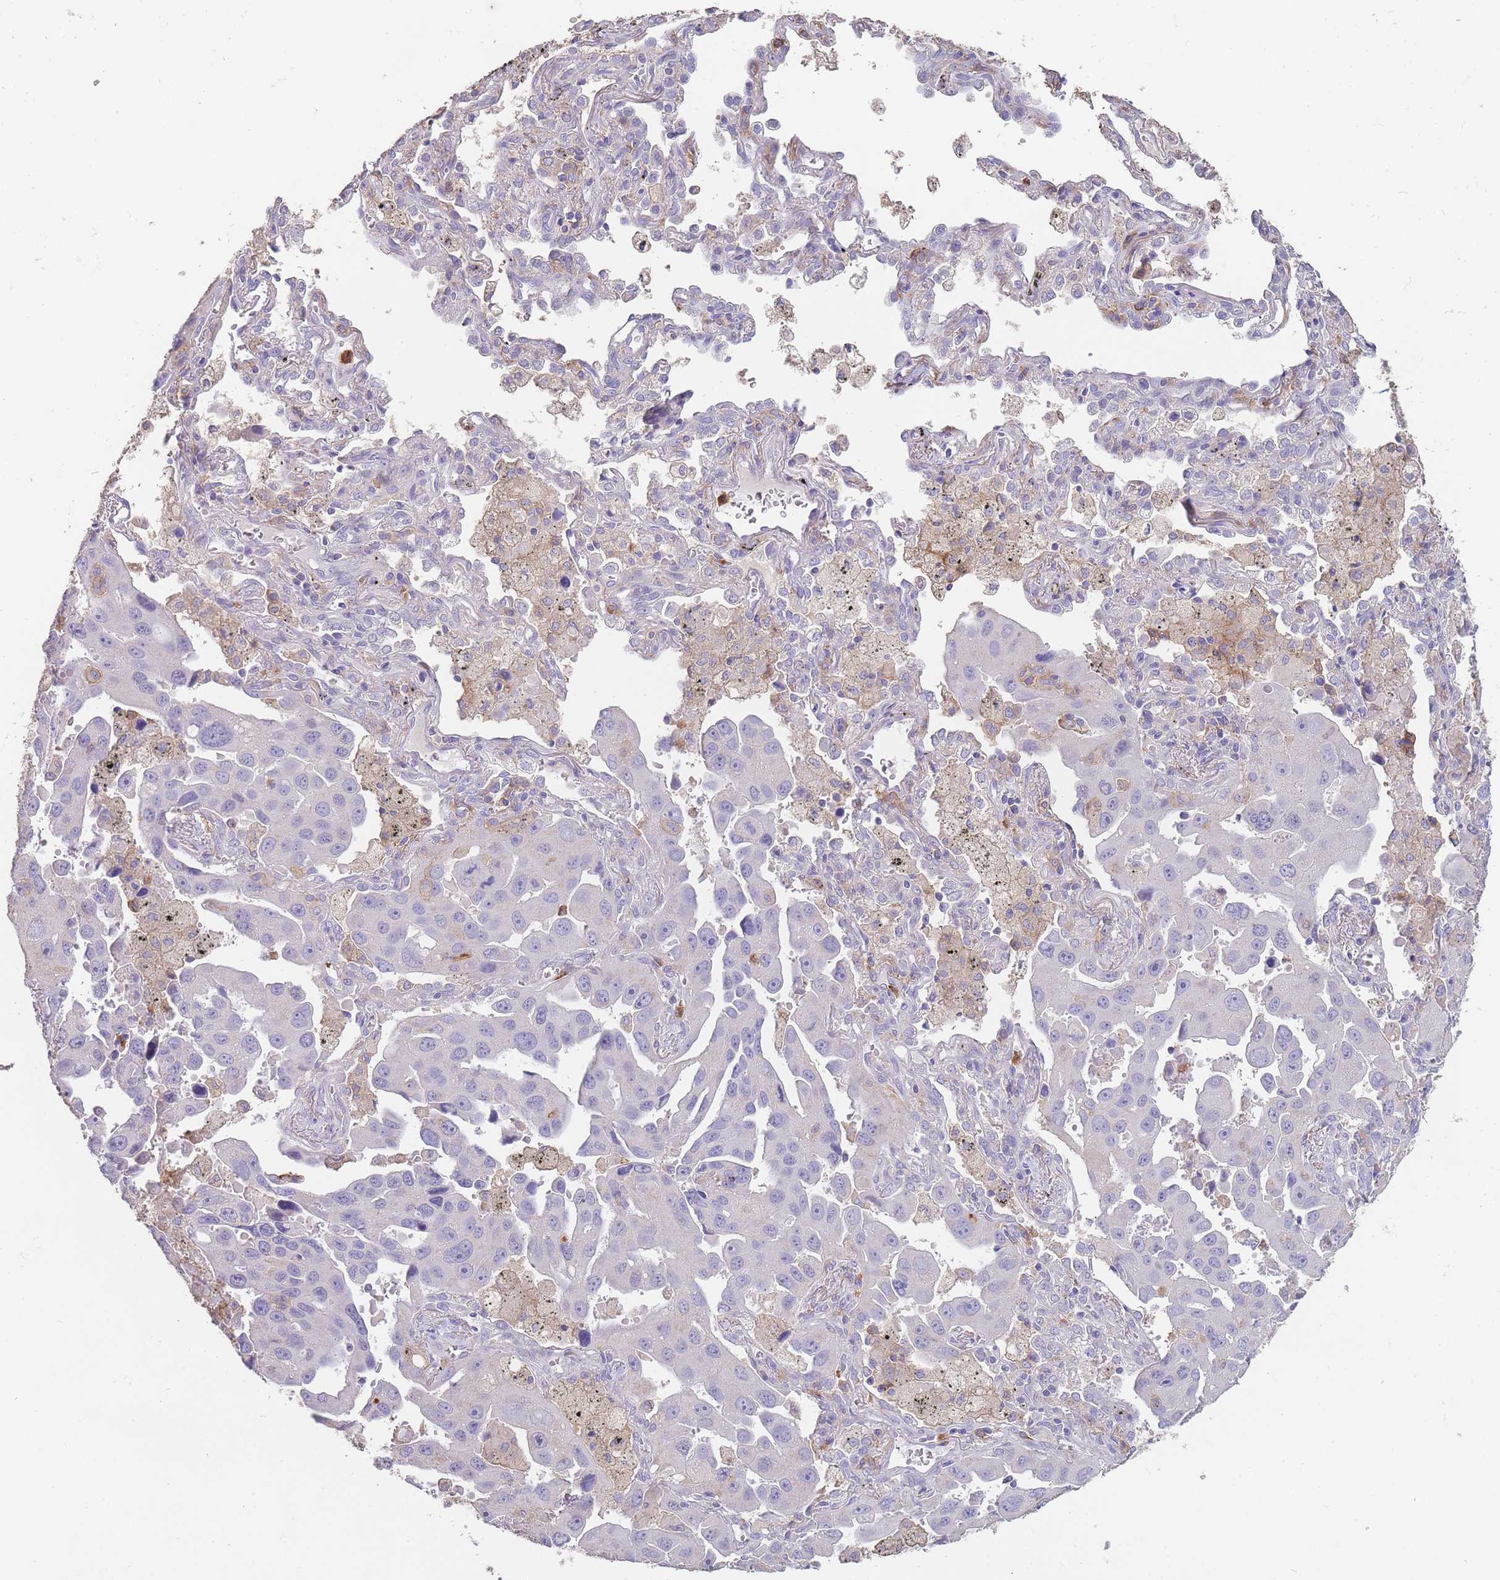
{"staining": {"intensity": "negative", "quantity": "none", "location": "none"}, "tissue": "lung cancer", "cell_type": "Tumor cells", "image_type": "cancer", "snomed": [{"axis": "morphology", "description": "Adenocarcinoma, NOS"}, {"axis": "topography", "description": "Lung"}], "caption": "High power microscopy image of an IHC micrograph of adenocarcinoma (lung), revealing no significant positivity in tumor cells.", "gene": "CLEC12A", "patient": {"sex": "male", "age": 66}}